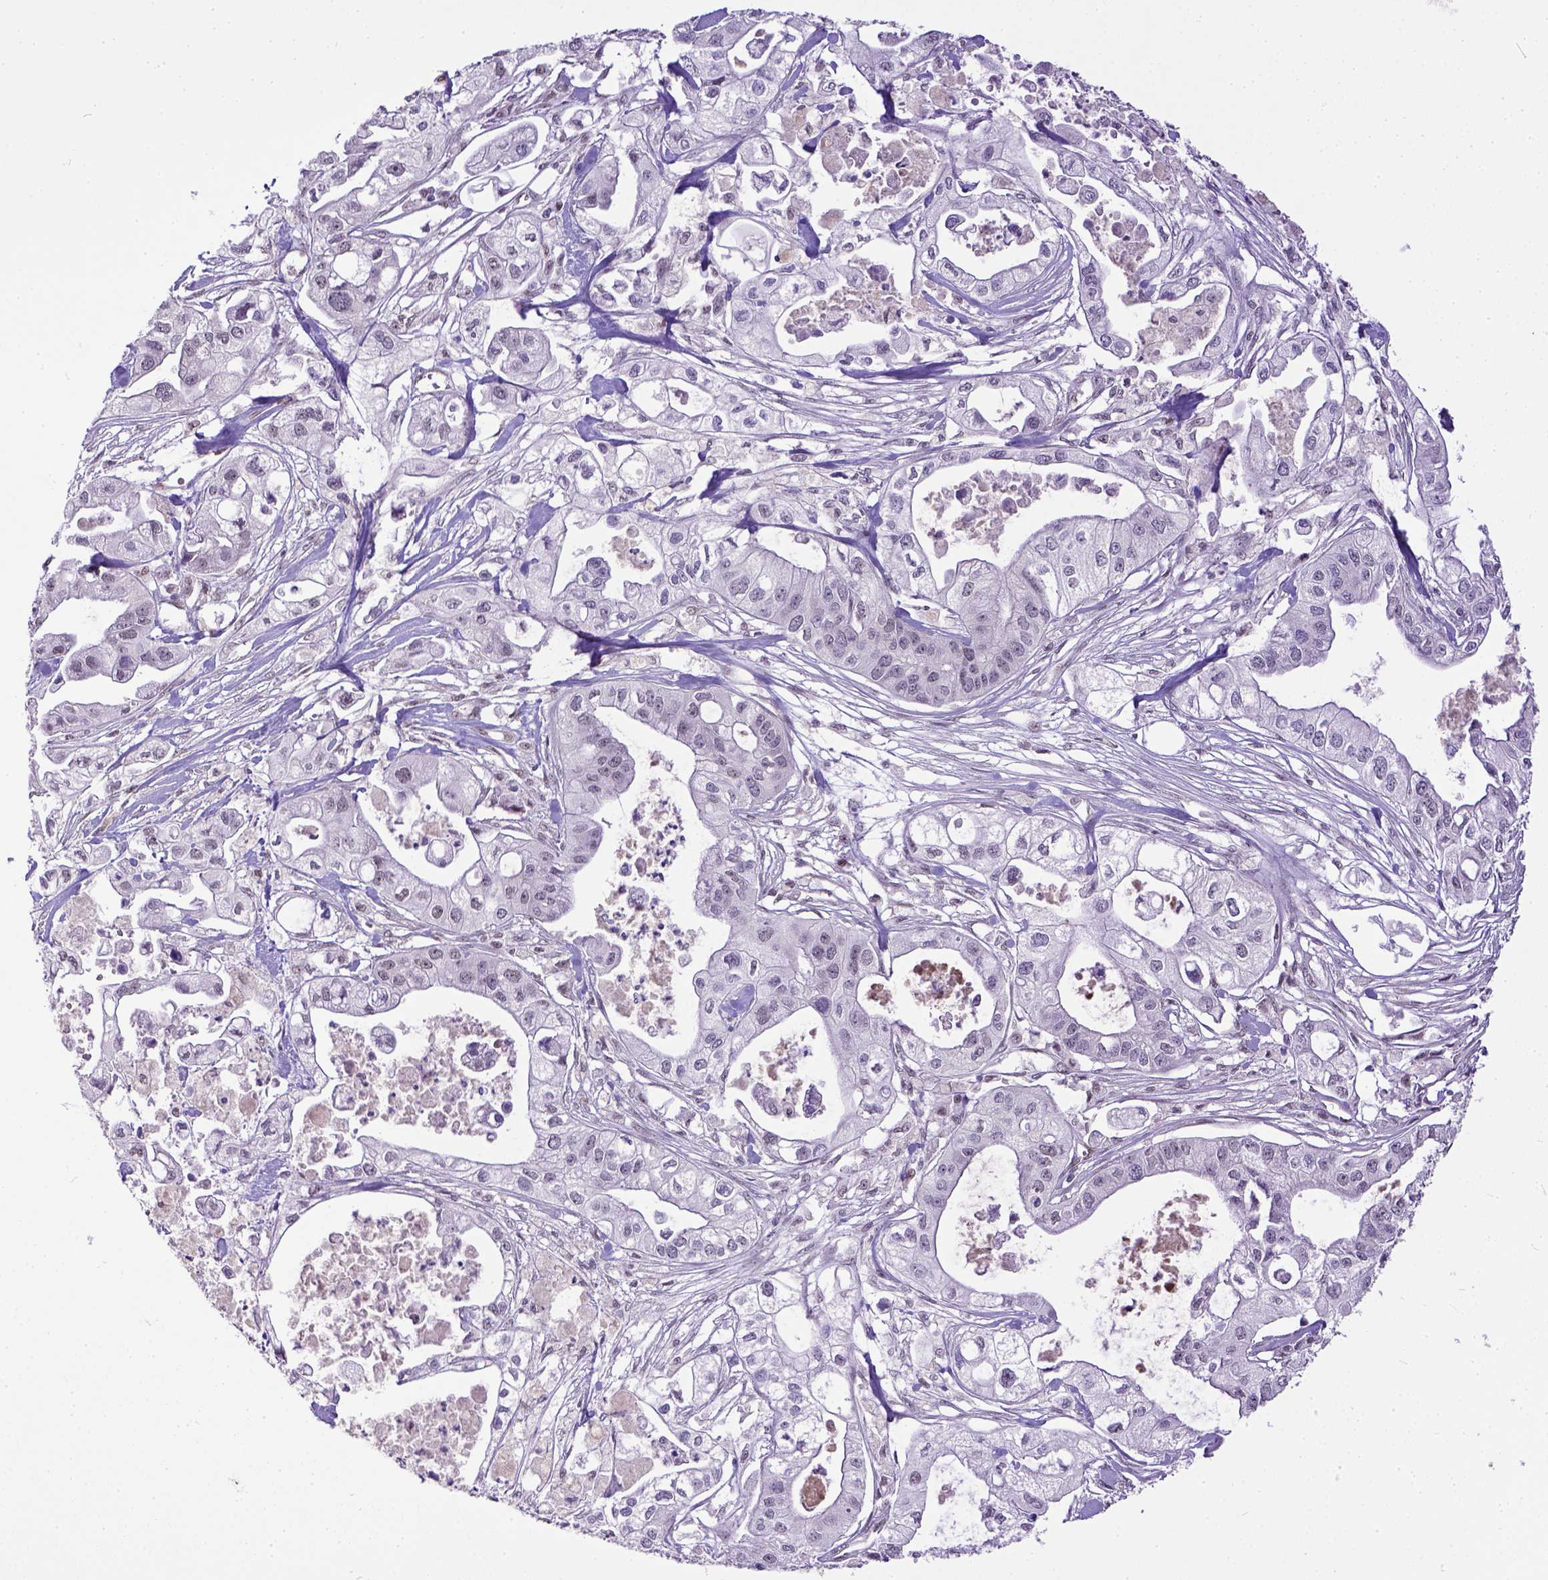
{"staining": {"intensity": "negative", "quantity": "none", "location": "none"}, "tissue": "pancreatic cancer", "cell_type": "Tumor cells", "image_type": "cancer", "snomed": [{"axis": "morphology", "description": "Adenocarcinoma, NOS"}, {"axis": "topography", "description": "Pancreas"}], "caption": "The image displays no significant expression in tumor cells of pancreatic cancer.", "gene": "ERCC1", "patient": {"sex": "male", "age": 70}}